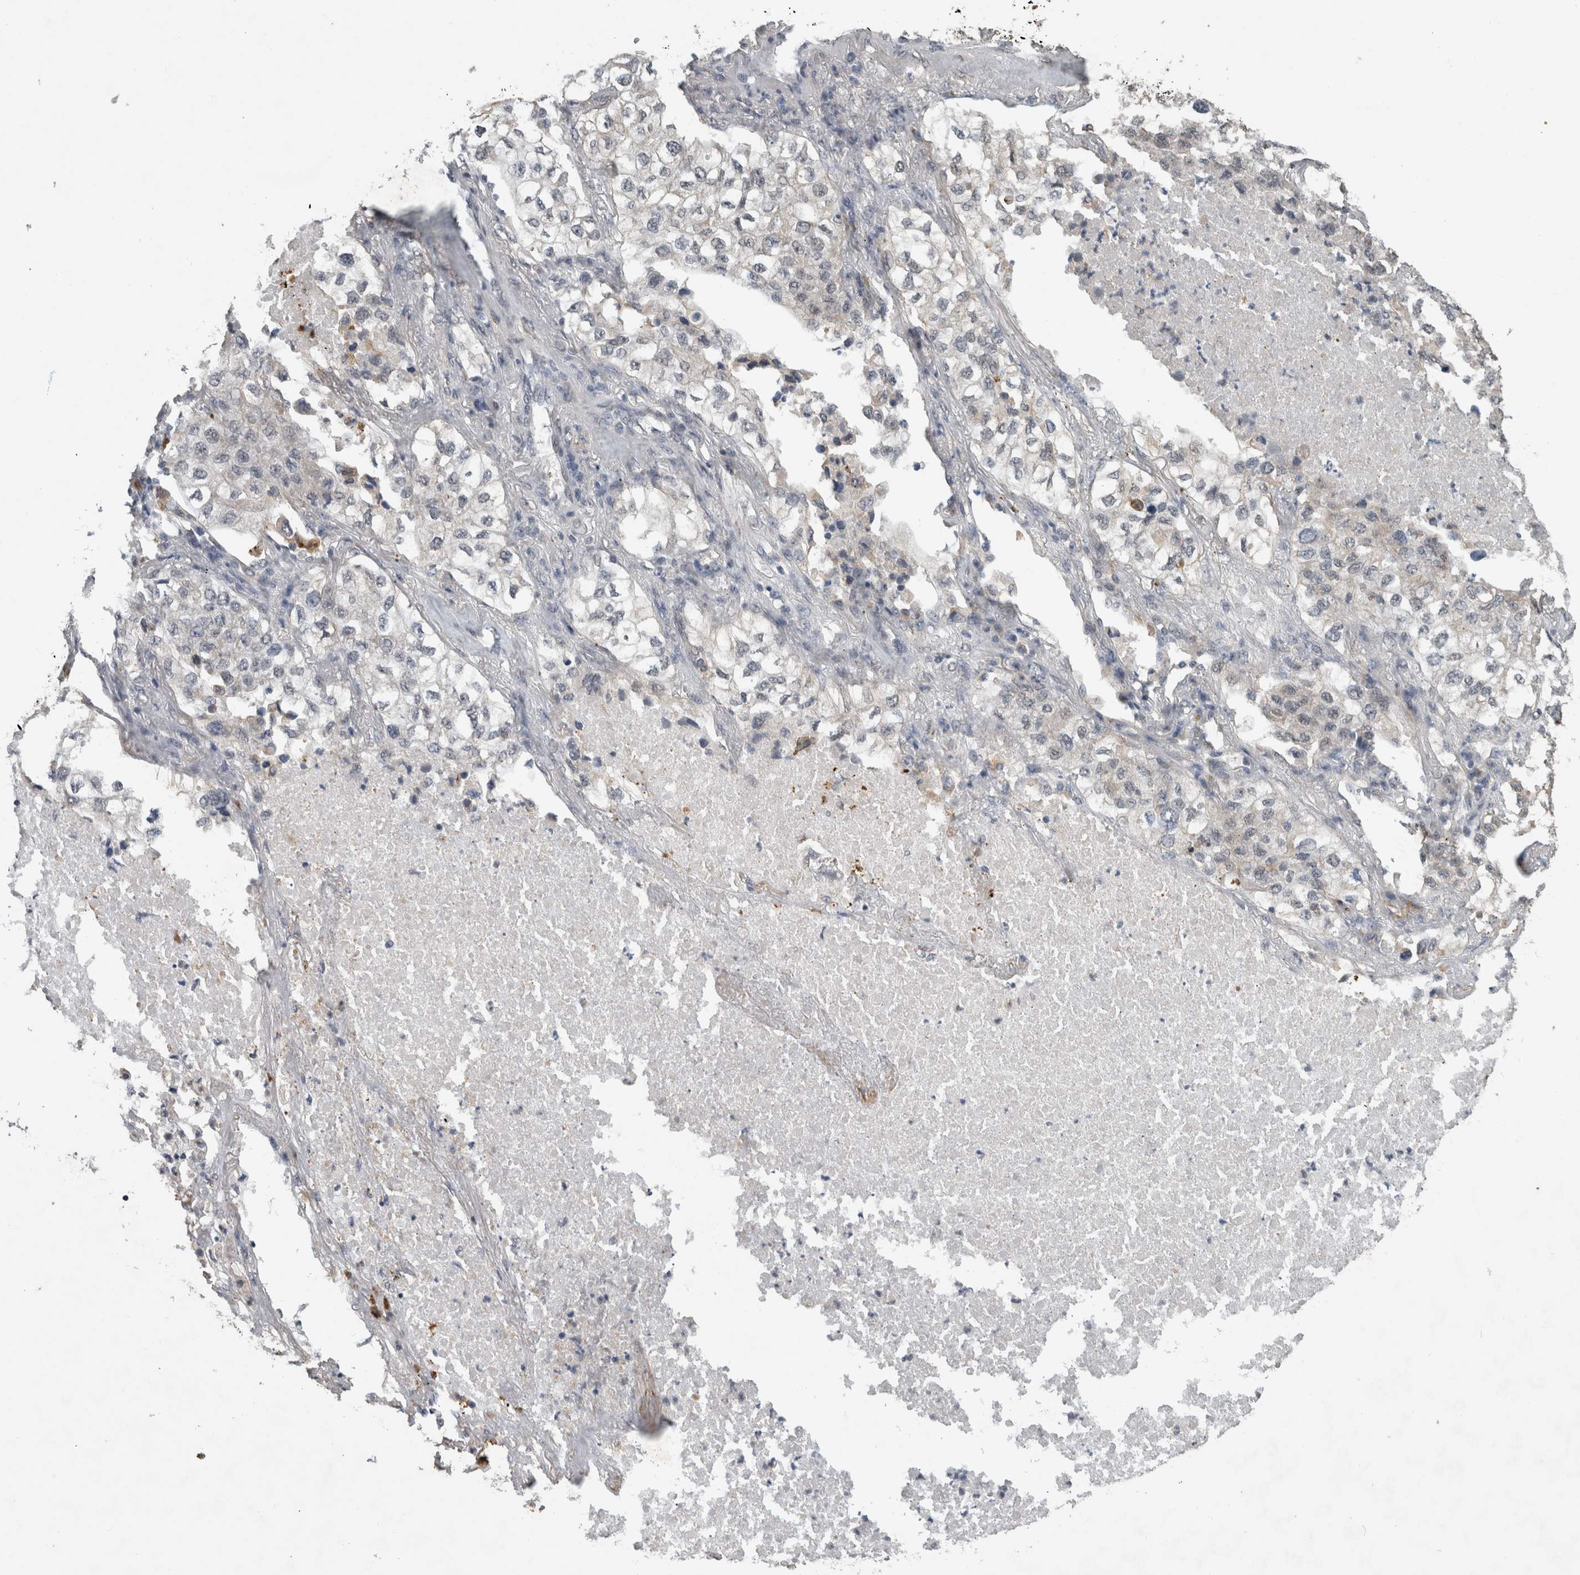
{"staining": {"intensity": "negative", "quantity": "none", "location": "none"}, "tissue": "lung cancer", "cell_type": "Tumor cells", "image_type": "cancer", "snomed": [{"axis": "morphology", "description": "Adenocarcinoma, NOS"}, {"axis": "topography", "description": "Lung"}], "caption": "This is a micrograph of IHC staining of adenocarcinoma (lung), which shows no expression in tumor cells.", "gene": "RHPN1", "patient": {"sex": "male", "age": 63}}